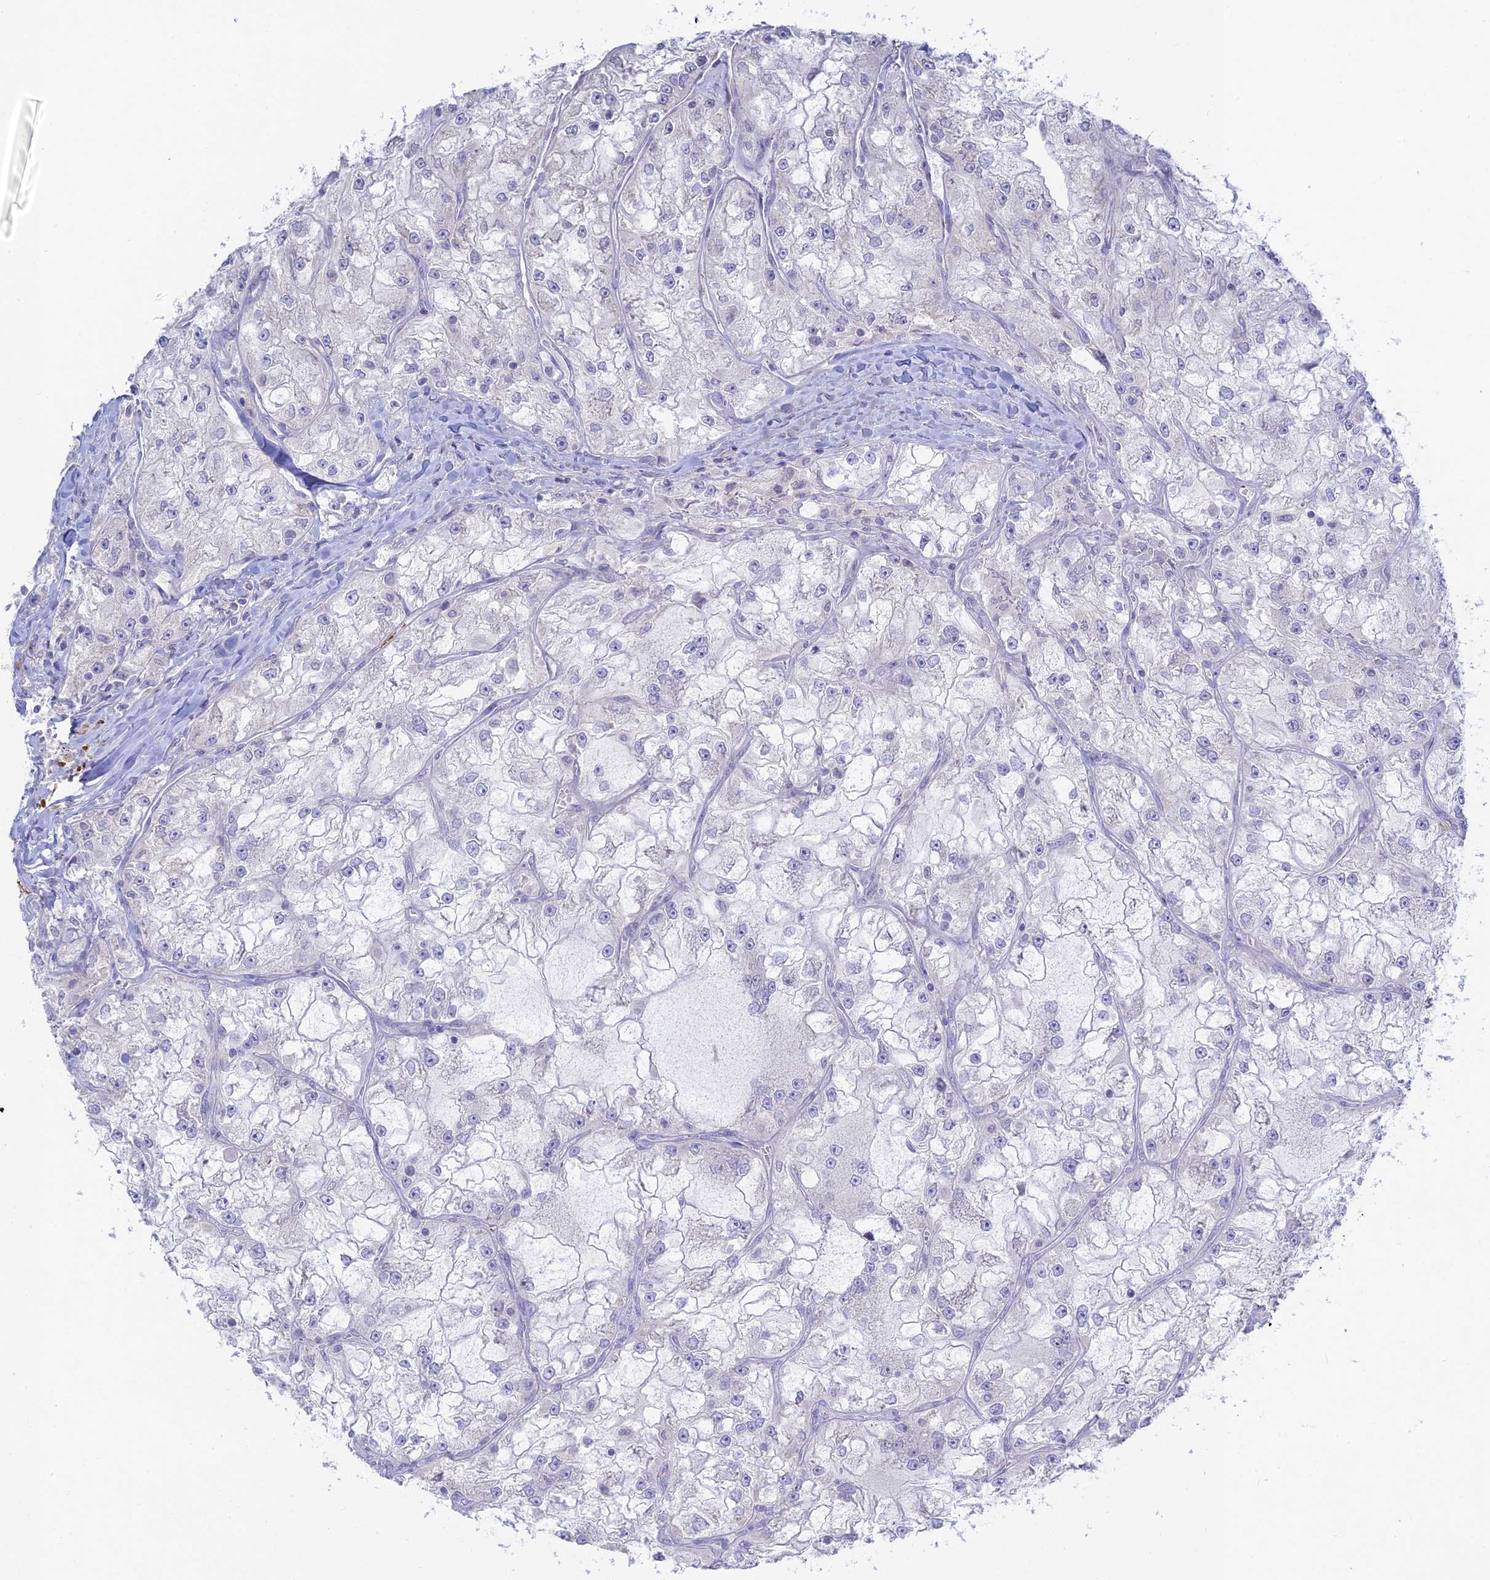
{"staining": {"intensity": "negative", "quantity": "none", "location": "none"}, "tissue": "renal cancer", "cell_type": "Tumor cells", "image_type": "cancer", "snomed": [{"axis": "morphology", "description": "Adenocarcinoma, NOS"}, {"axis": "topography", "description": "Kidney"}], "caption": "A high-resolution micrograph shows IHC staining of renal cancer, which exhibits no significant staining in tumor cells.", "gene": "TMEM40", "patient": {"sex": "female", "age": 72}}